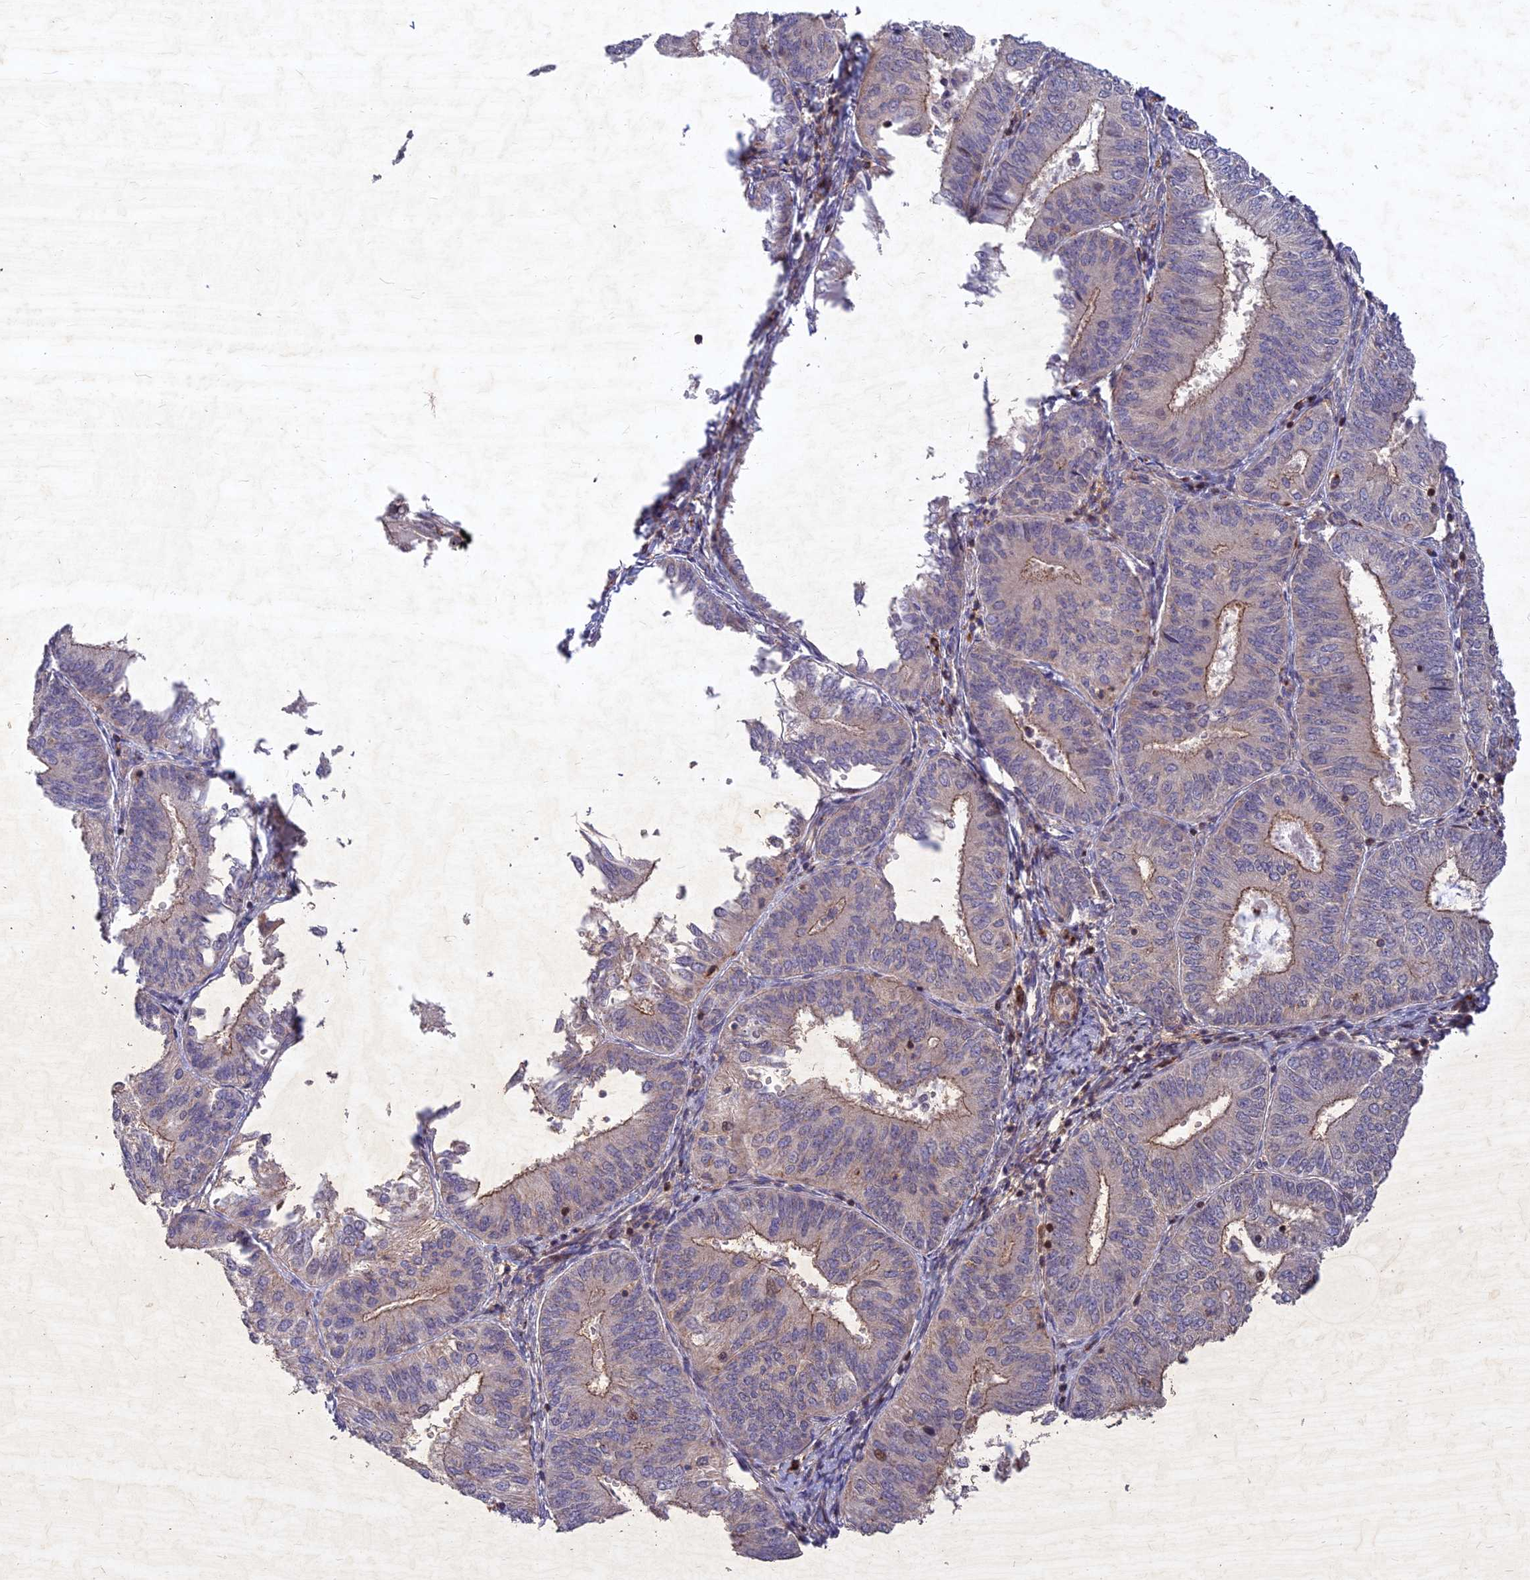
{"staining": {"intensity": "moderate", "quantity": "<25%", "location": "cytoplasmic/membranous"}, "tissue": "endometrial cancer", "cell_type": "Tumor cells", "image_type": "cancer", "snomed": [{"axis": "morphology", "description": "Adenocarcinoma, NOS"}, {"axis": "topography", "description": "Endometrium"}], "caption": "Immunohistochemistry (DAB) staining of endometrial cancer demonstrates moderate cytoplasmic/membranous protein positivity in about <25% of tumor cells.", "gene": "RELCH", "patient": {"sex": "female", "age": 58}}